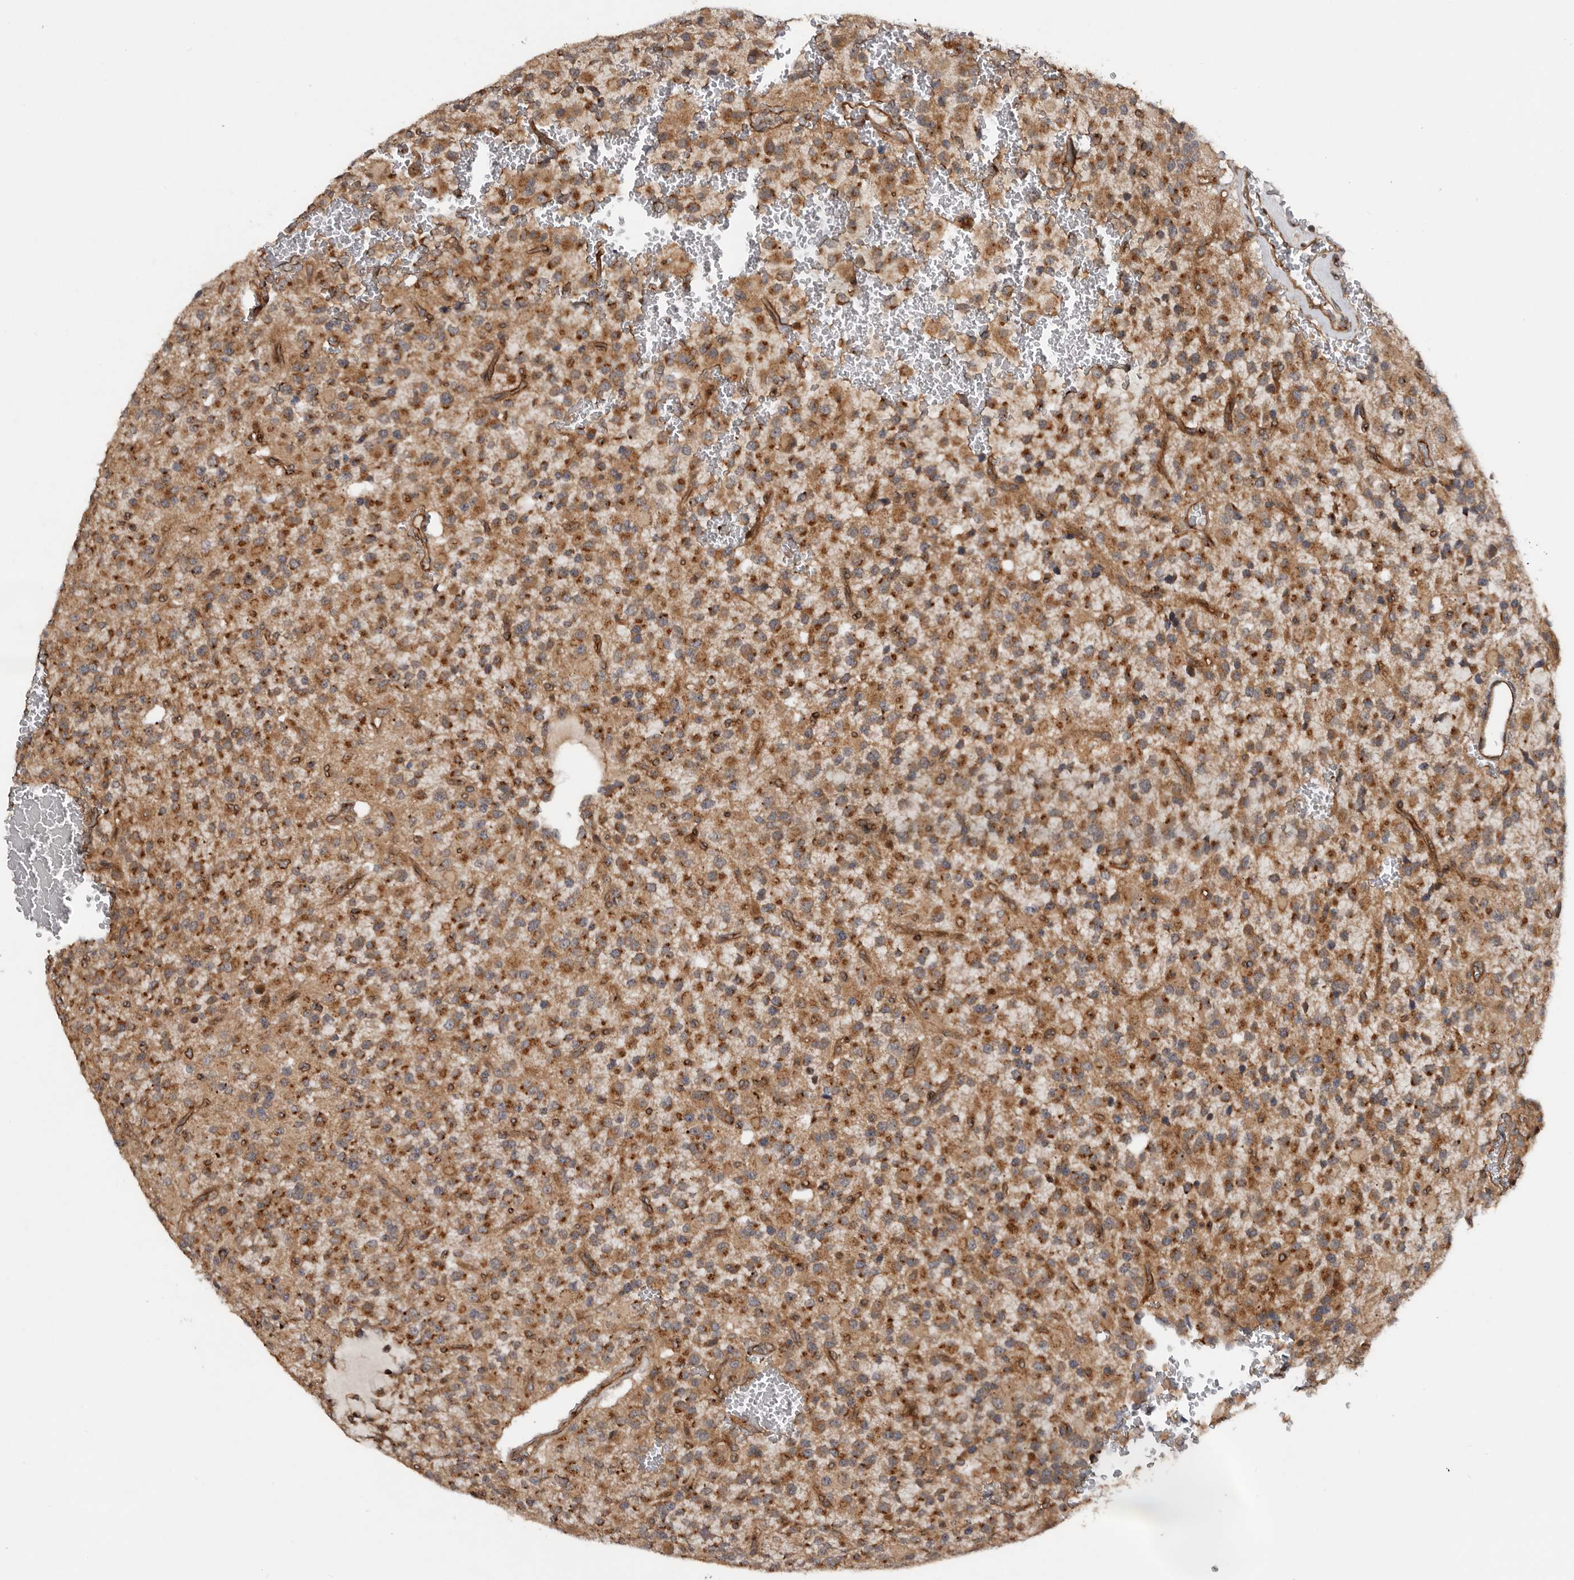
{"staining": {"intensity": "moderate", "quantity": ">75%", "location": "cytoplasmic/membranous"}, "tissue": "glioma", "cell_type": "Tumor cells", "image_type": "cancer", "snomed": [{"axis": "morphology", "description": "Glioma, malignant, High grade"}, {"axis": "topography", "description": "Brain"}], "caption": "Human high-grade glioma (malignant) stained with a brown dye exhibits moderate cytoplasmic/membranous positive staining in approximately >75% of tumor cells.", "gene": "CCDC190", "patient": {"sex": "male", "age": 34}}